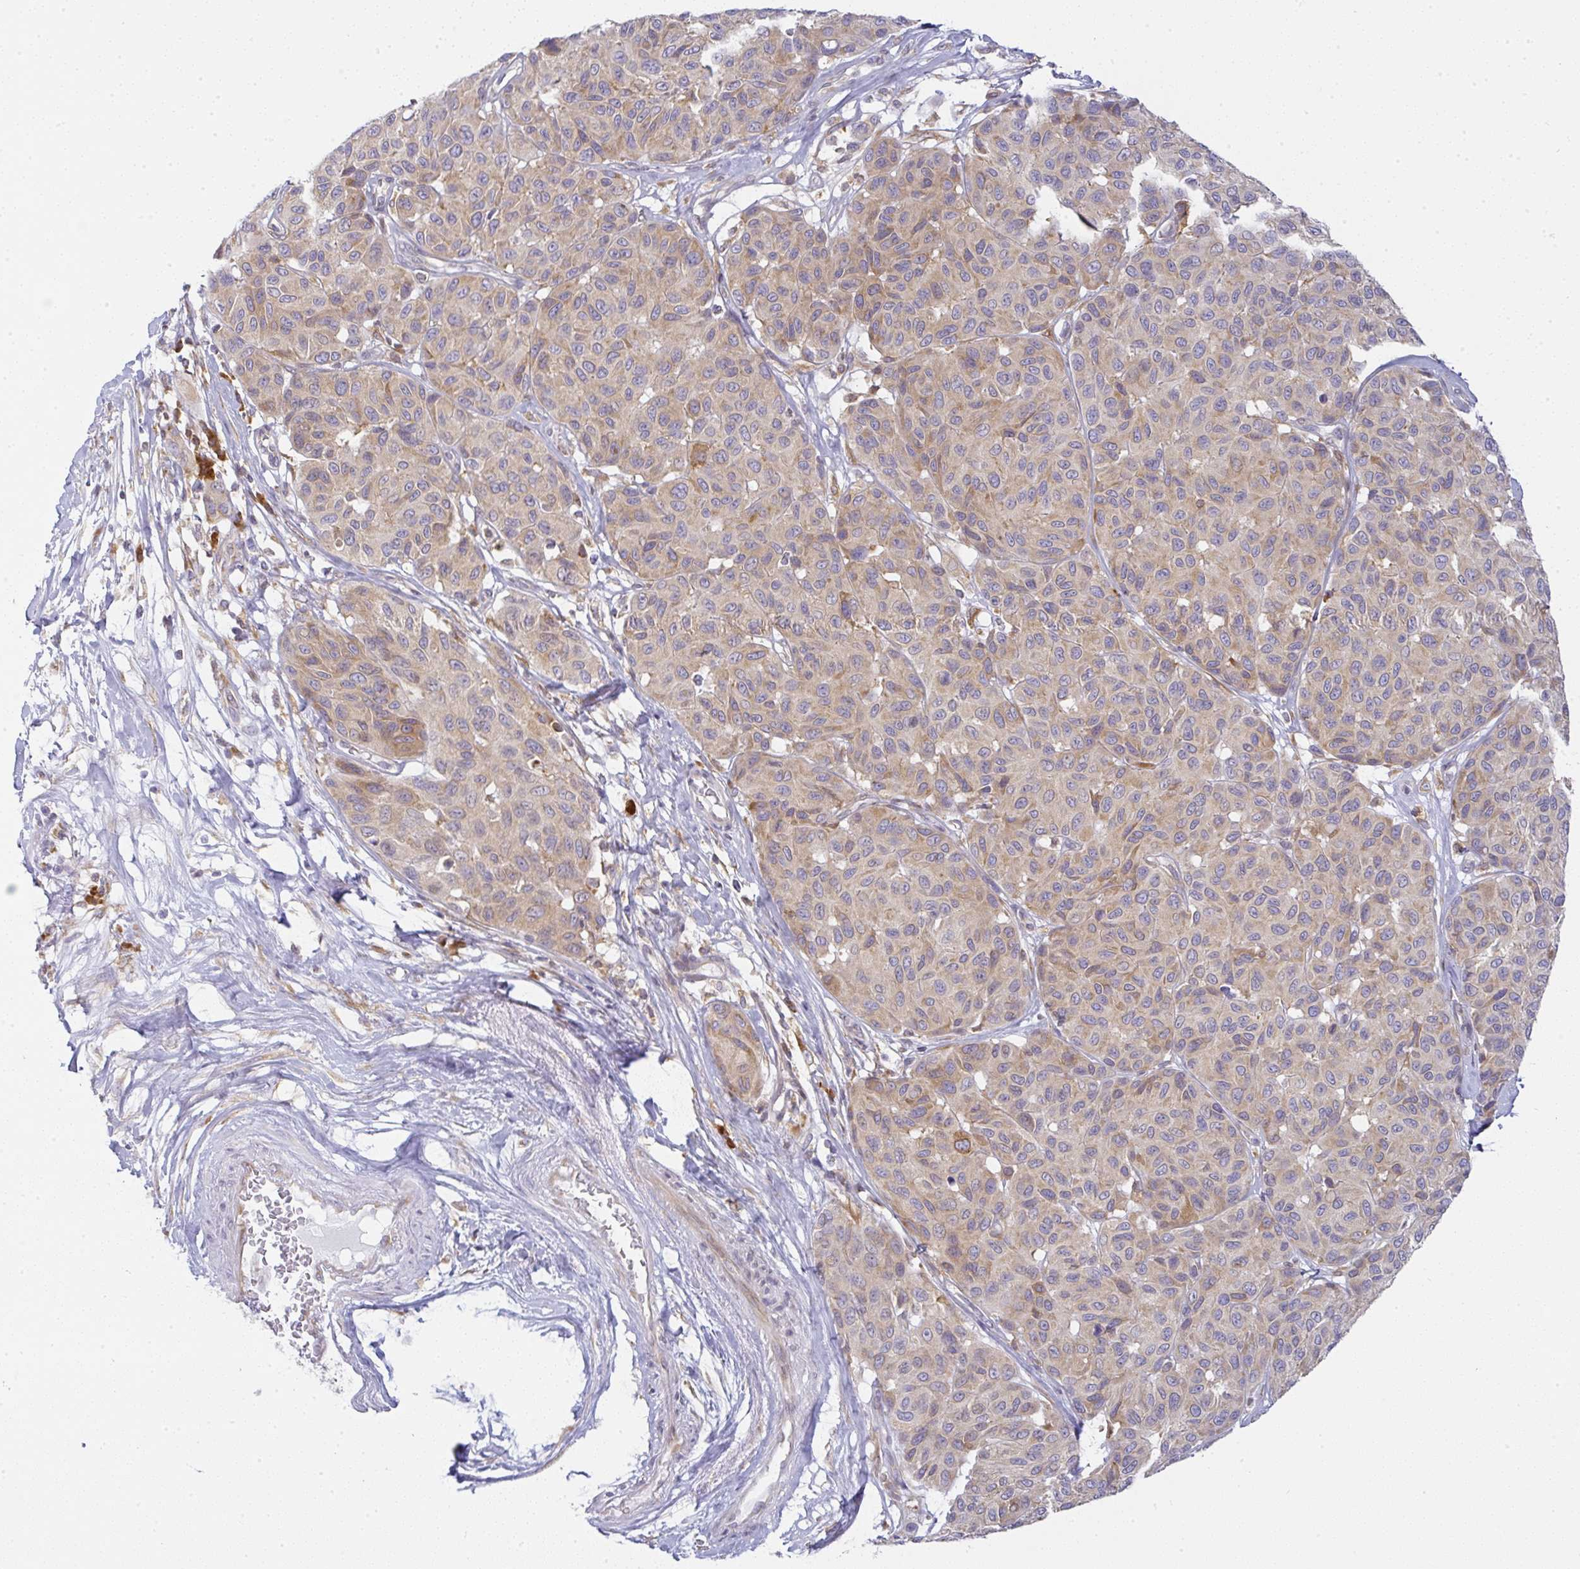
{"staining": {"intensity": "moderate", "quantity": "<25%", "location": "cytoplasmic/membranous"}, "tissue": "melanoma", "cell_type": "Tumor cells", "image_type": "cancer", "snomed": [{"axis": "morphology", "description": "Malignant melanoma, NOS"}, {"axis": "topography", "description": "Skin"}], "caption": "Protein expression analysis of human melanoma reveals moderate cytoplasmic/membranous positivity in approximately <25% of tumor cells.", "gene": "DERL2", "patient": {"sex": "female", "age": 66}}